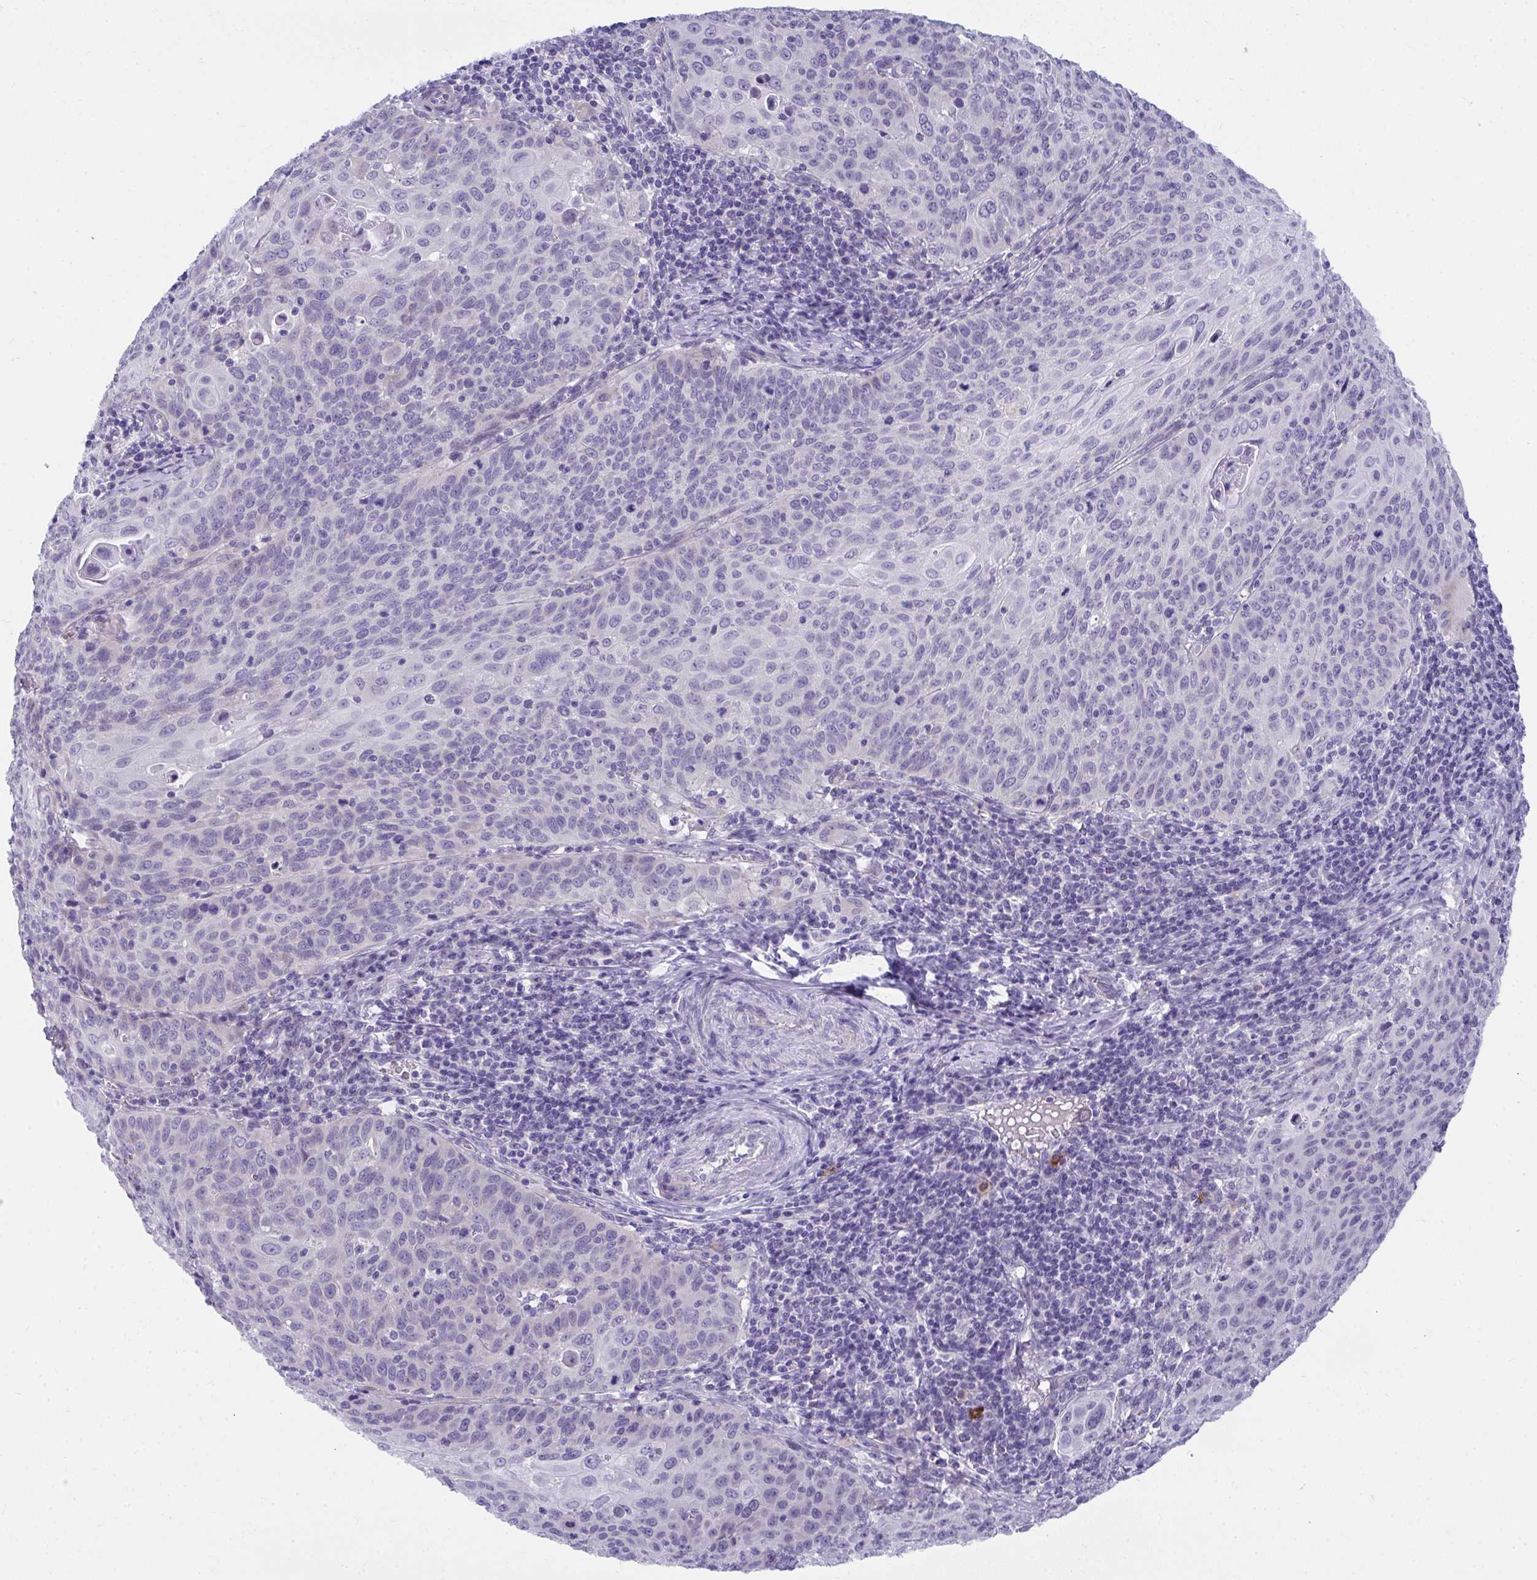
{"staining": {"intensity": "negative", "quantity": "none", "location": "none"}, "tissue": "cervical cancer", "cell_type": "Tumor cells", "image_type": "cancer", "snomed": [{"axis": "morphology", "description": "Squamous cell carcinoma, NOS"}, {"axis": "topography", "description": "Cervix"}], "caption": "The immunohistochemistry (IHC) photomicrograph has no significant positivity in tumor cells of cervical cancer (squamous cell carcinoma) tissue.", "gene": "TSBP1", "patient": {"sex": "female", "age": 65}}